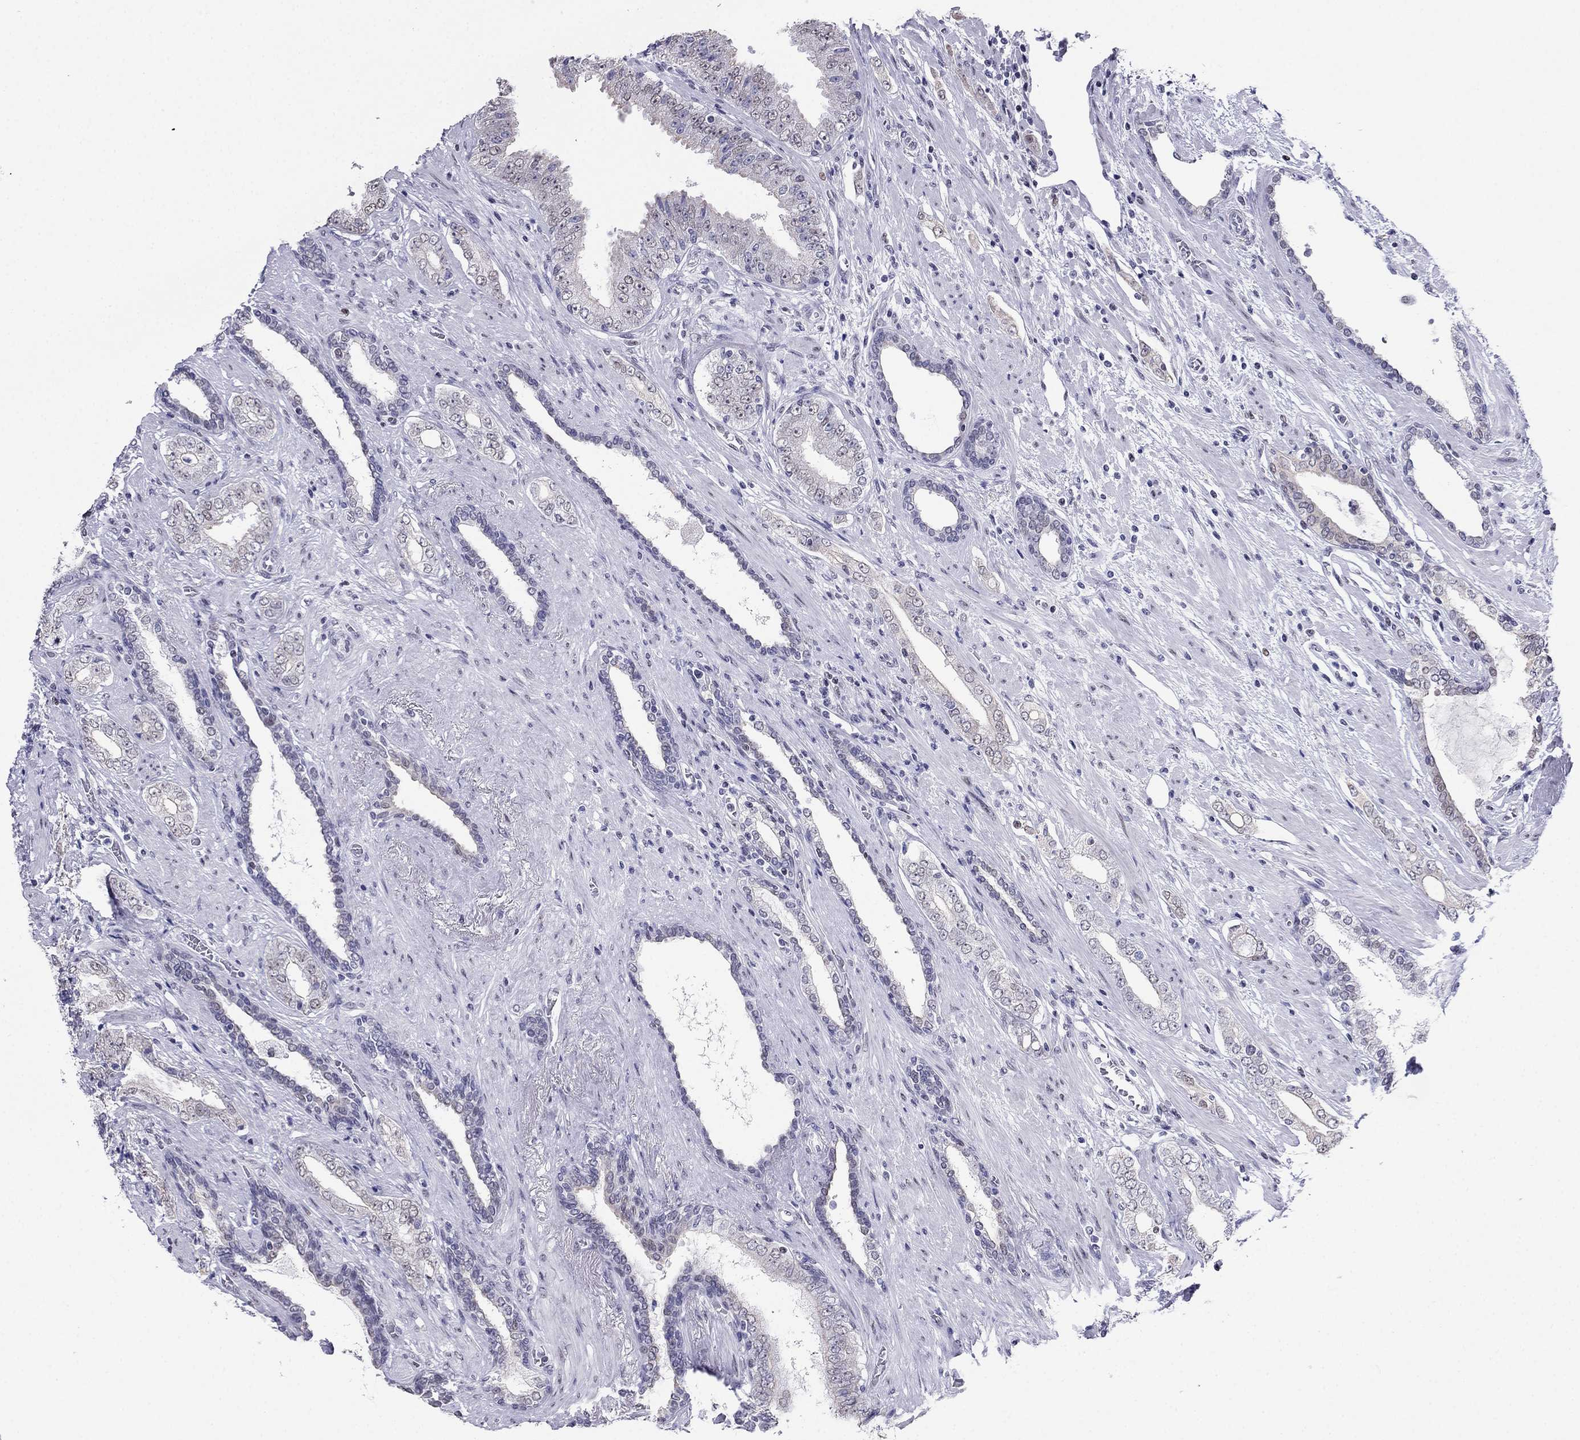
{"staining": {"intensity": "negative", "quantity": "none", "location": "none"}, "tissue": "prostate cancer", "cell_type": "Tumor cells", "image_type": "cancer", "snomed": [{"axis": "morphology", "description": "Adenocarcinoma, Low grade"}, {"axis": "topography", "description": "Prostate and seminal vesicle, NOS"}], "caption": "Immunohistochemistry (IHC) histopathology image of human adenocarcinoma (low-grade) (prostate) stained for a protein (brown), which reveals no expression in tumor cells. Brightfield microscopy of immunohistochemistry stained with DAB (brown) and hematoxylin (blue), captured at high magnification.", "gene": "PPM1G", "patient": {"sex": "male", "age": 61}}